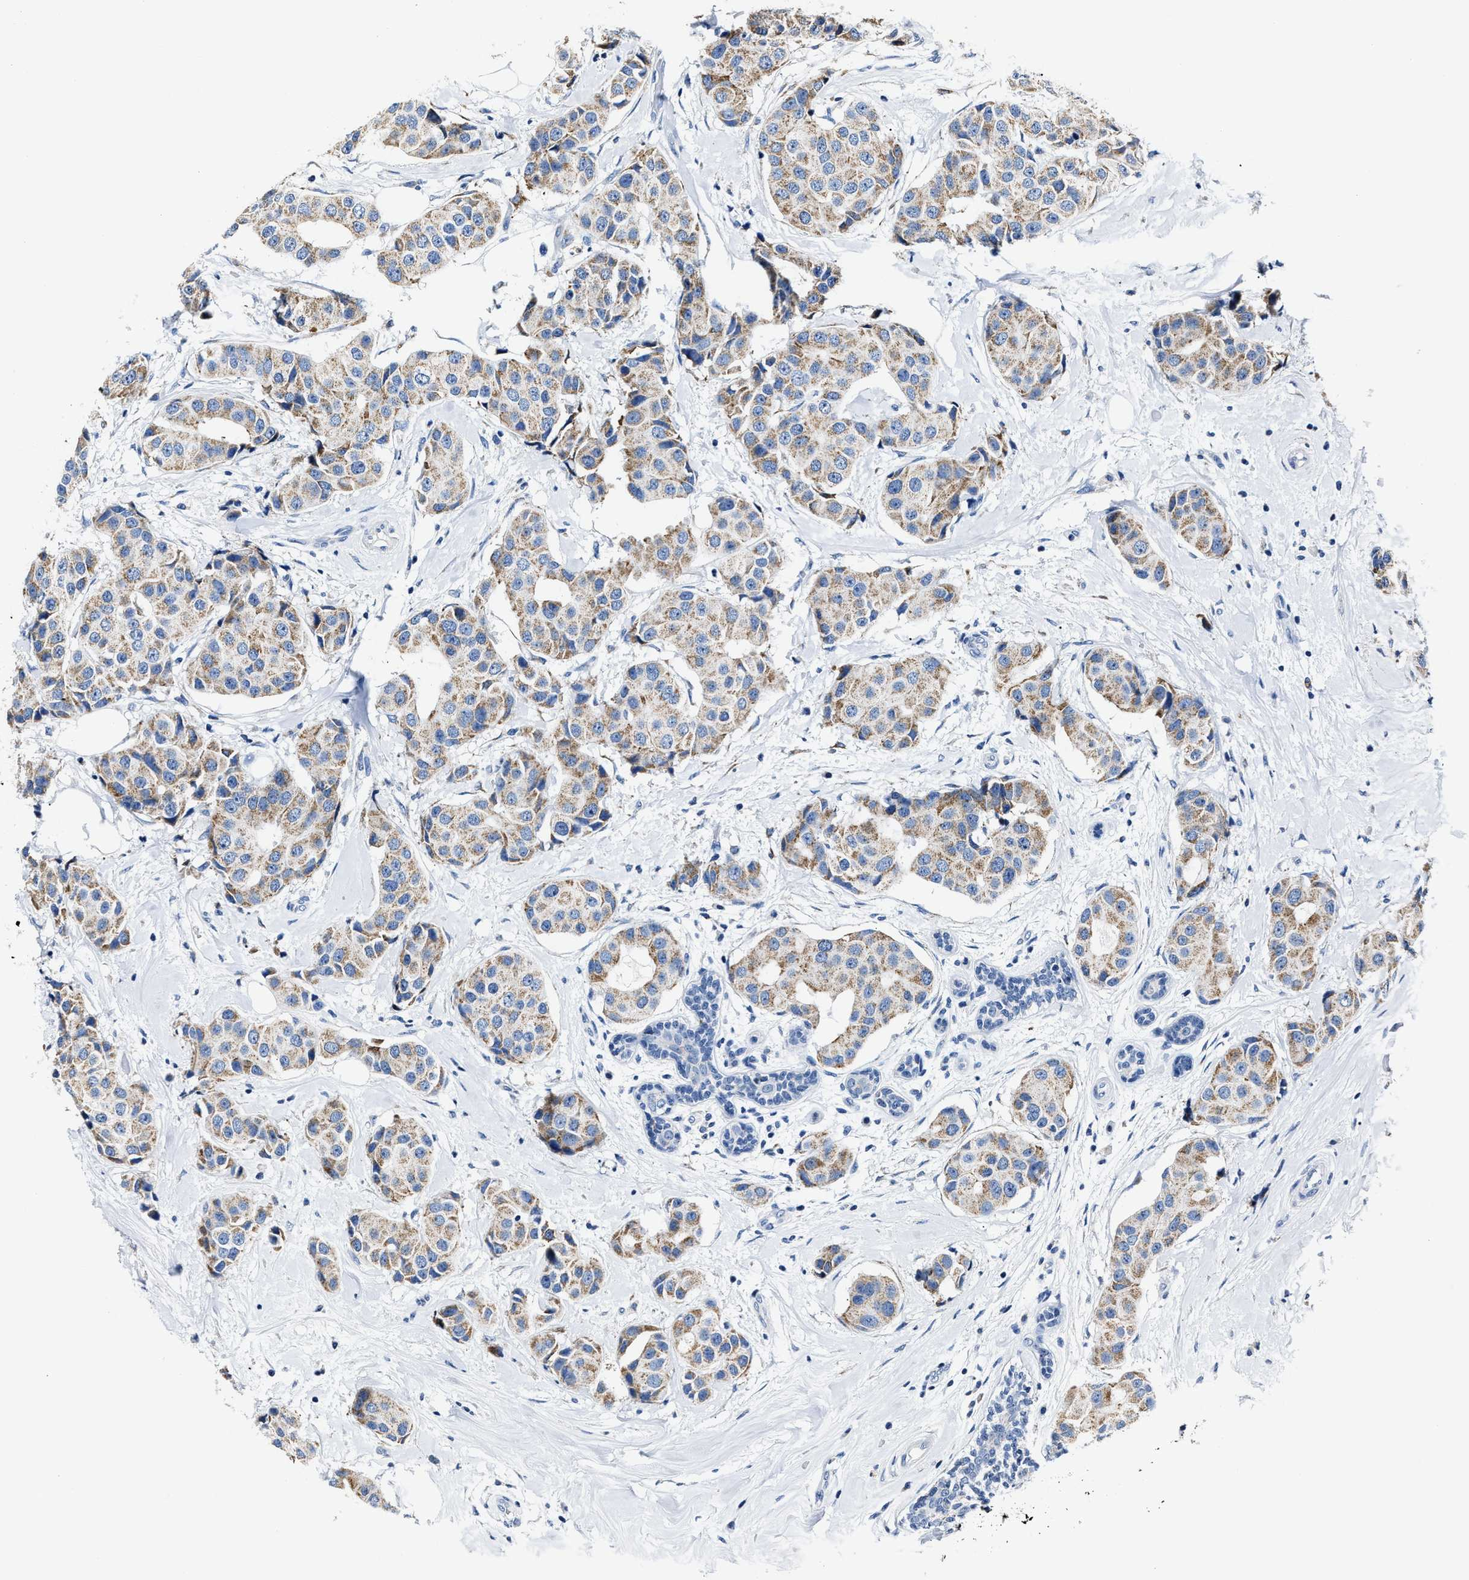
{"staining": {"intensity": "moderate", "quantity": ">75%", "location": "cytoplasmic/membranous"}, "tissue": "breast cancer", "cell_type": "Tumor cells", "image_type": "cancer", "snomed": [{"axis": "morphology", "description": "Normal tissue, NOS"}, {"axis": "morphology", "description": "Duct carcinoma"}, {"axis": "topography", "description": "Breast"}], "caption": "The image demonstrates immunohistochemical staining of breast invasive ductal carcinoma. There is moderate cytoplasmic/membranous staining is present in approximately >75% of tumor cells.", "gene": "AMACR", "patient": {"sex": "female", "age": 39}}